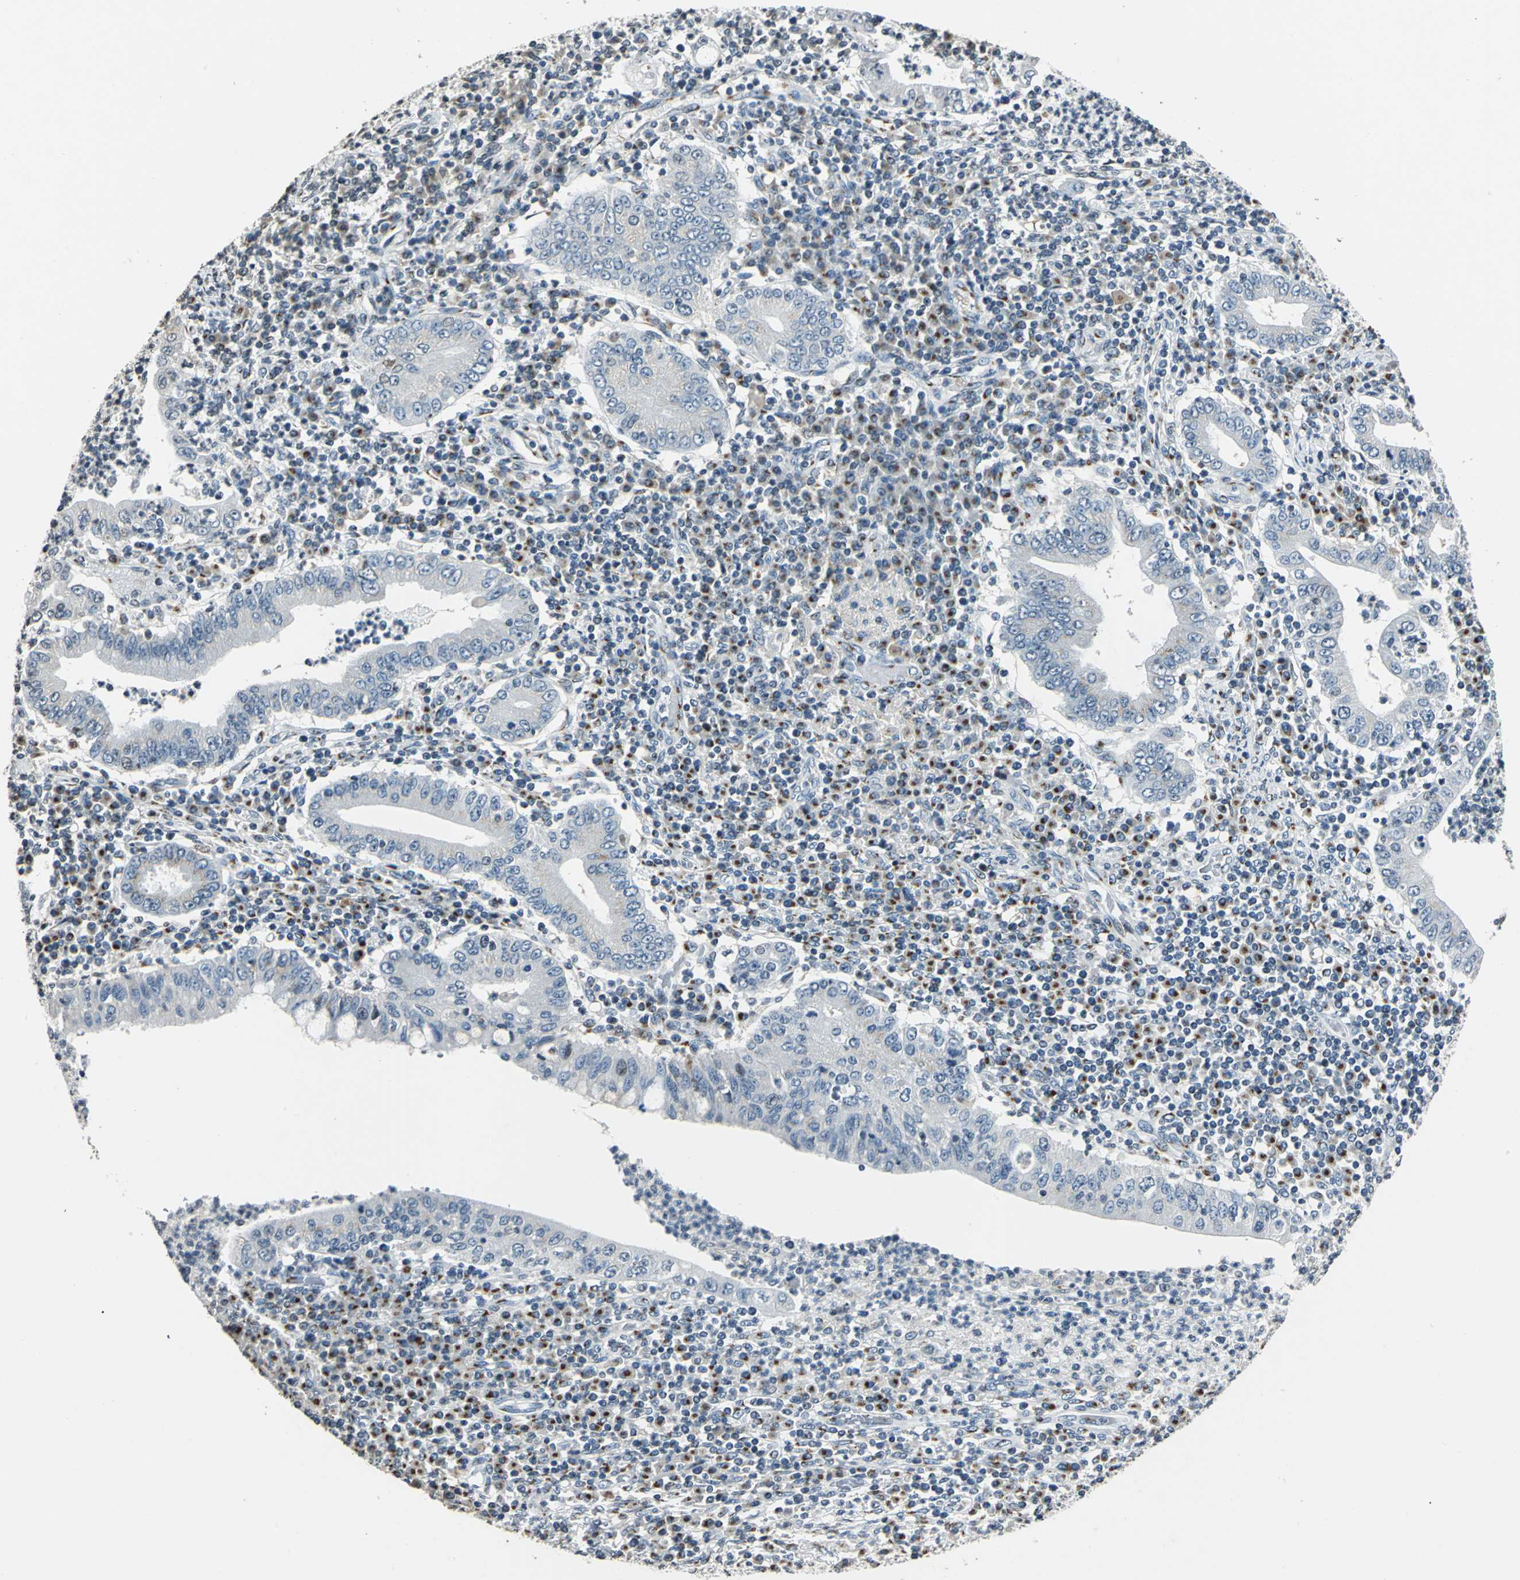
{"staining": {"intensity": "negative", "quantity": "none", "location": "none"}, "tissue": "stomach cancer", "cell_type": "Tumor cells", "image_type": "cancer", "snomed": [{"axis": "morphology", "description": "Normal tissue, NOS"}, {"axis": "morphology", "description": "Adenocarcinoma, NOS"}, {"axis": "topography", "description": "Esophagus"}, {"axis": "topography", "description": "Stomach, upper"}, {"axis": "topography", "description": "Peripheral nerve tissue"}], "caption": "Tumor cells show no significant positivity in stomach cancer (adenocarcinoma).", "gene": "TMEM115", "patient": {"sex": "male", "age": 62}}